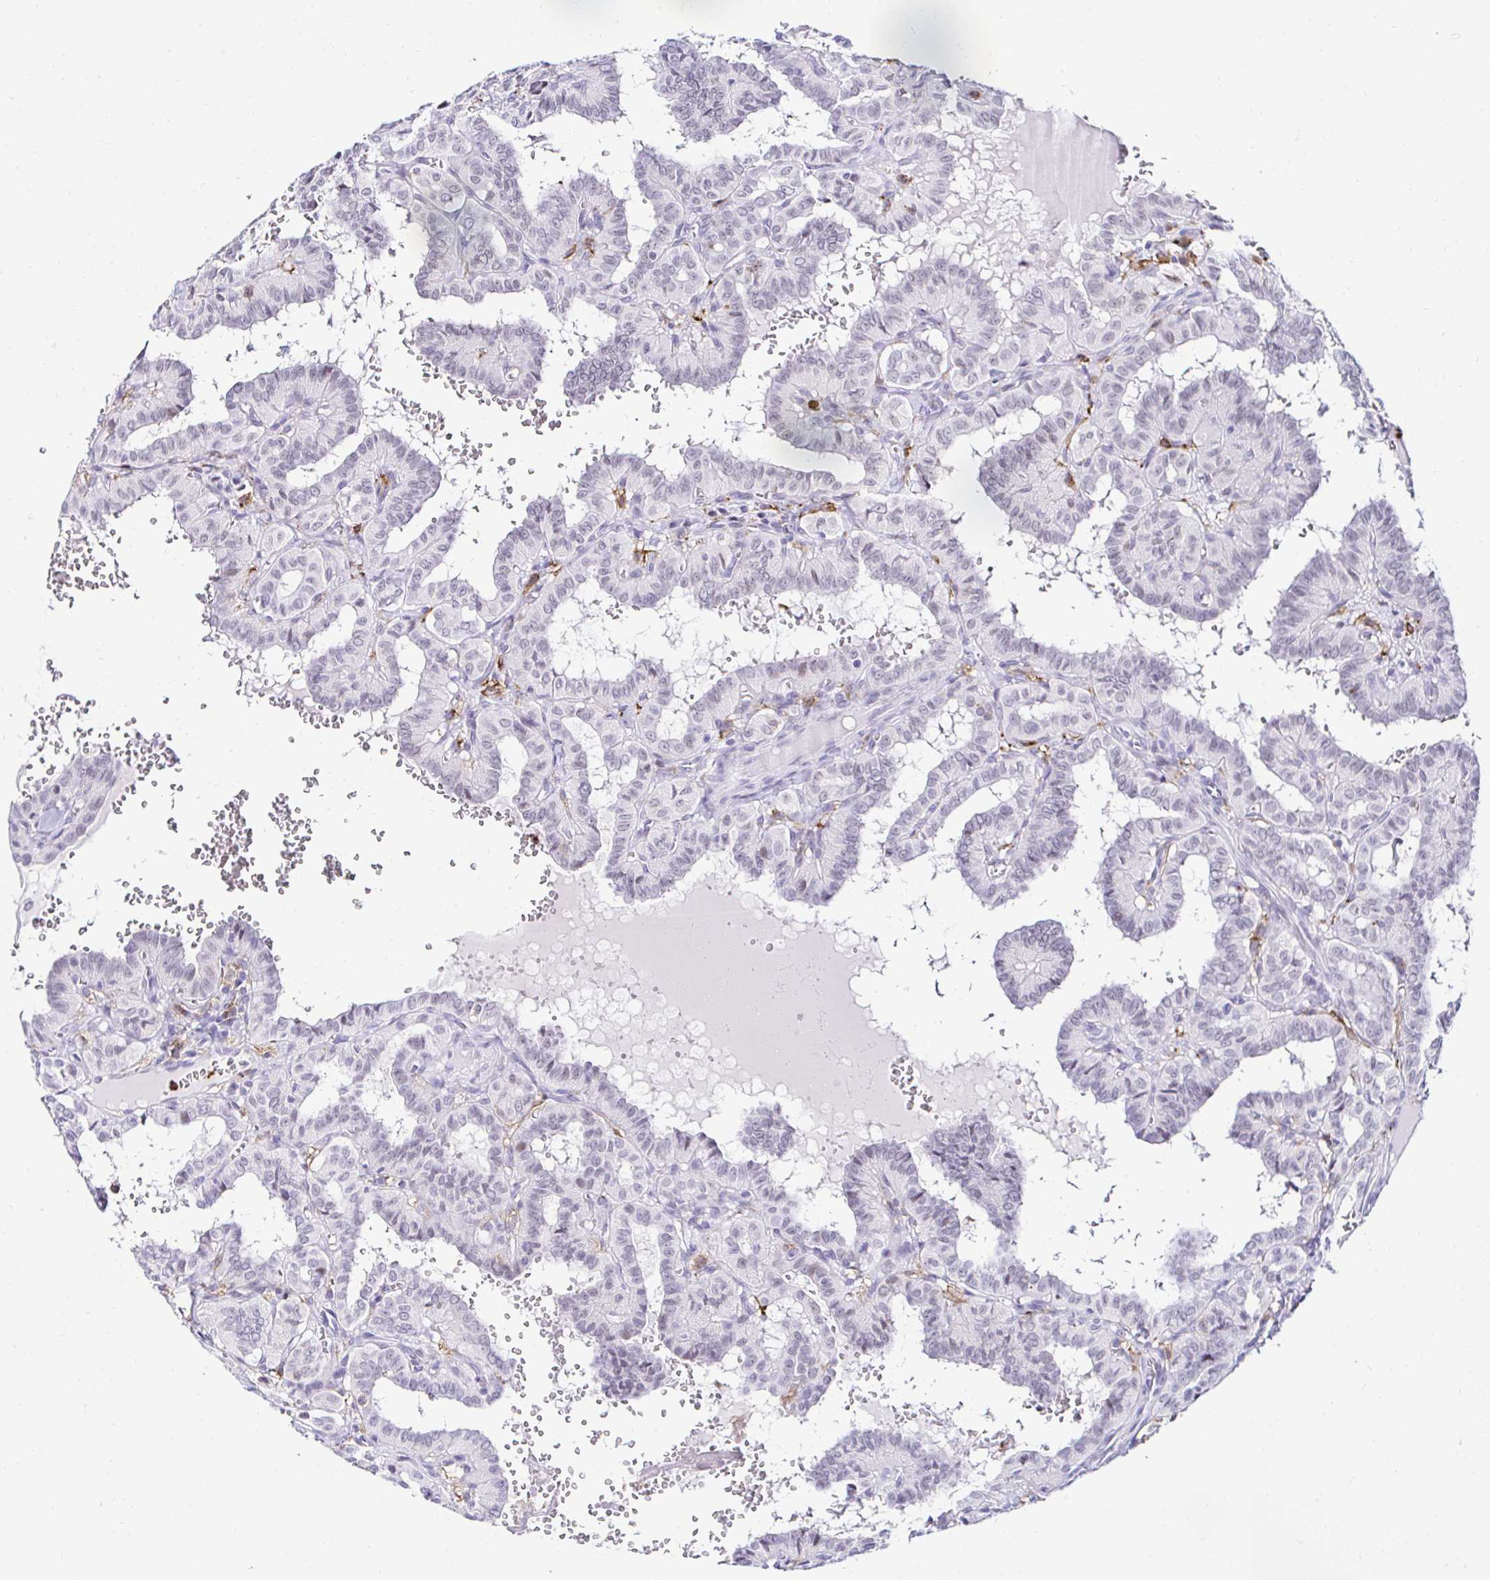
{"staining": {"intensity": "negative", "quantity": "none", "location": "none"}, "tissue": "thyroid cancer", "cell_type": "Tumor cells", "image_type": "cancer", "snomed": [{"axis": "morphology", "description": "Papillary adenocarcinoma, NOS"}, {"axis": "topography", "description": "Thyroid gland"}], "caption": "A high-resolution photomicrograph shows immunohistochemistry staining of thyroid cancer, which displays no significant positivity in tumor cells.", "gene": "CYBB", "patient": {"sex": "female", "age": 21}}